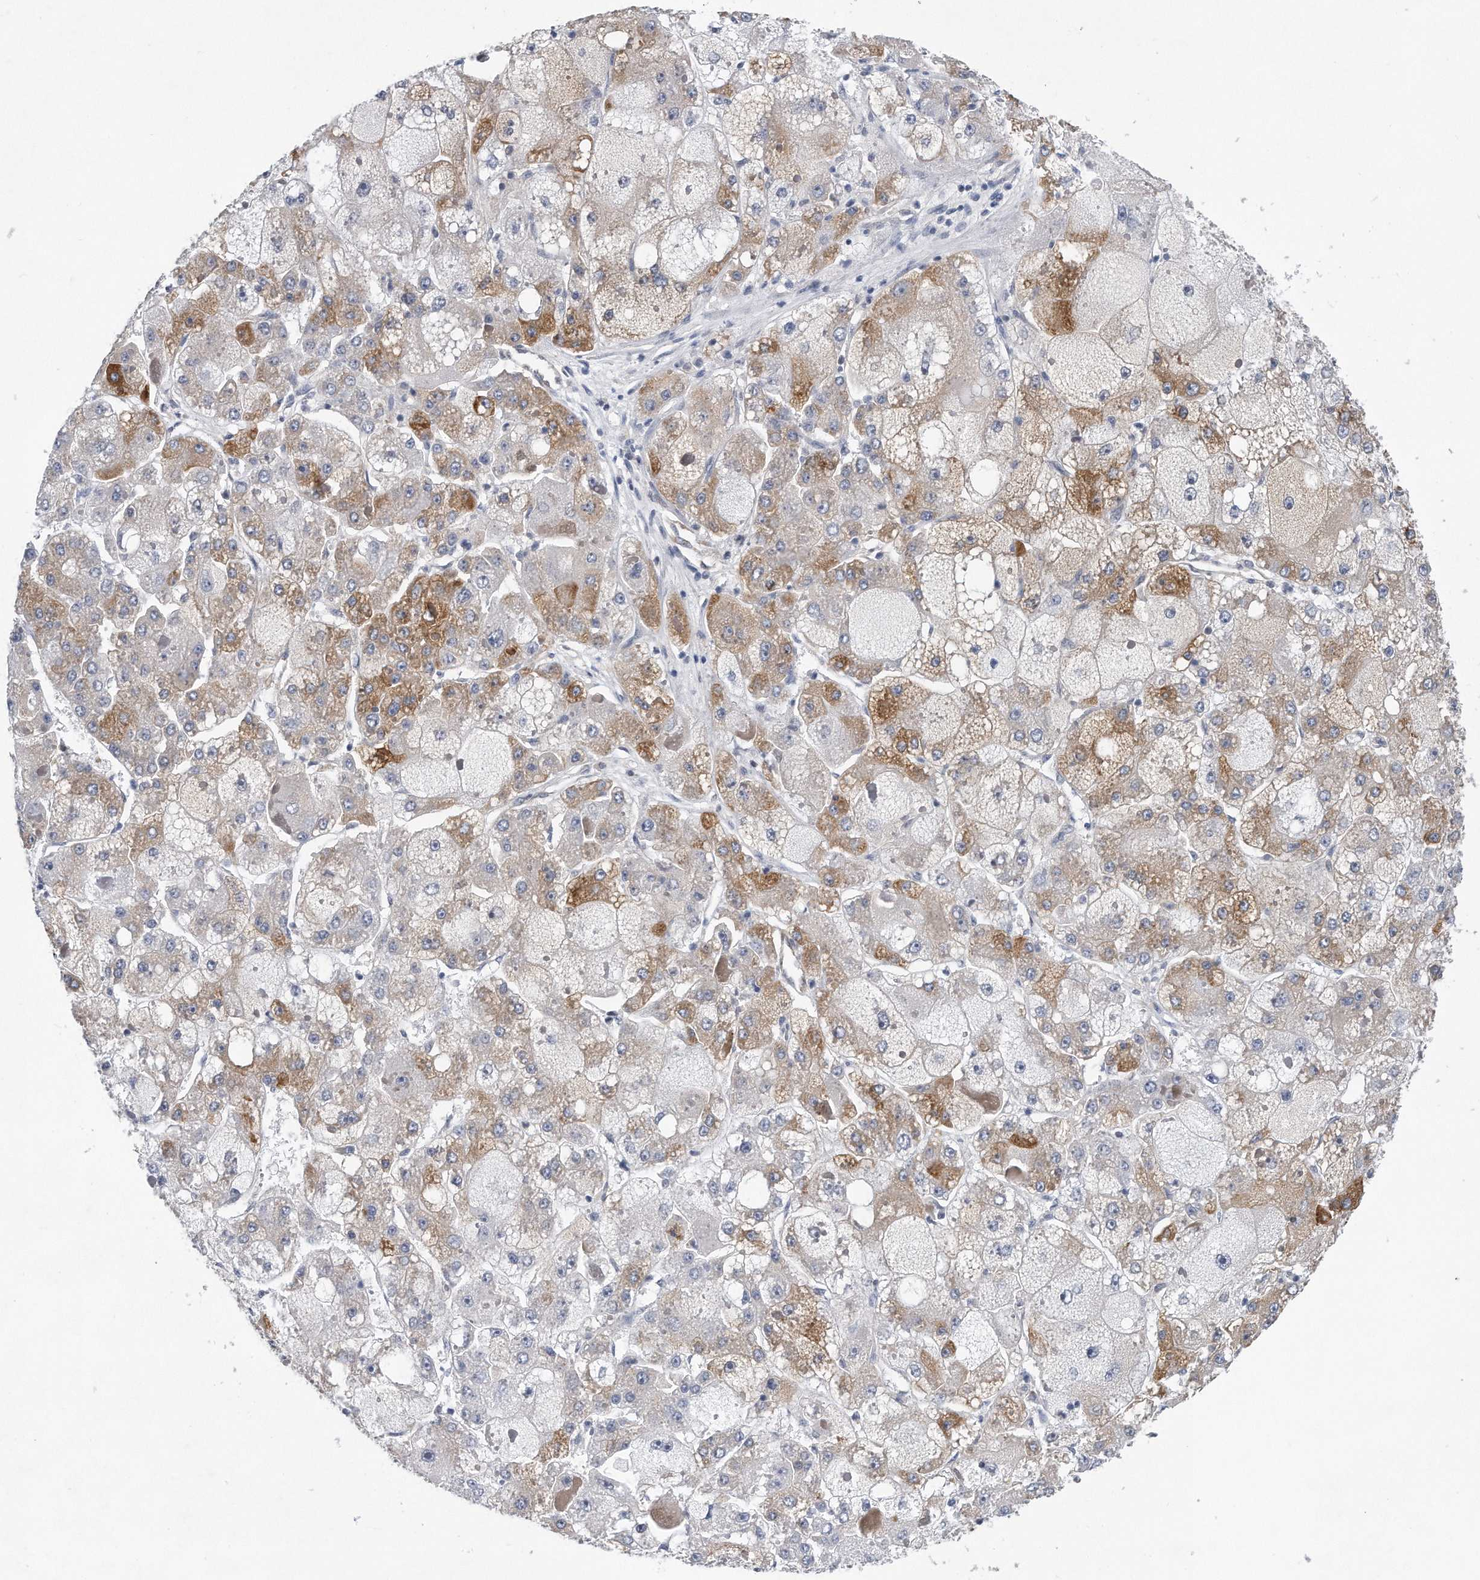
{"staining": {"intensity": "moderate", "quantity": "<25%", "location": "cytoplasmic/membranous"}, "tissue": "liver cancer", "cell_type": "Tumor cells", "image_type": "cancer", "snomed": [{"axis": "morphology", "description": "Carcinoma, Hepatocellular, NOS"}, {"axis": "topography", "description": "Liver"}], "caption": "A micrograph showing moderate cytoplasmic/membranous positivity in approximately <25% of tumor cells in liver cancer (hepatocellular carcinoma), as visualized by brown immunohistochemical staining.", "gene": "TP53INP1", "patient": {"sex": "female", "age": 73}}